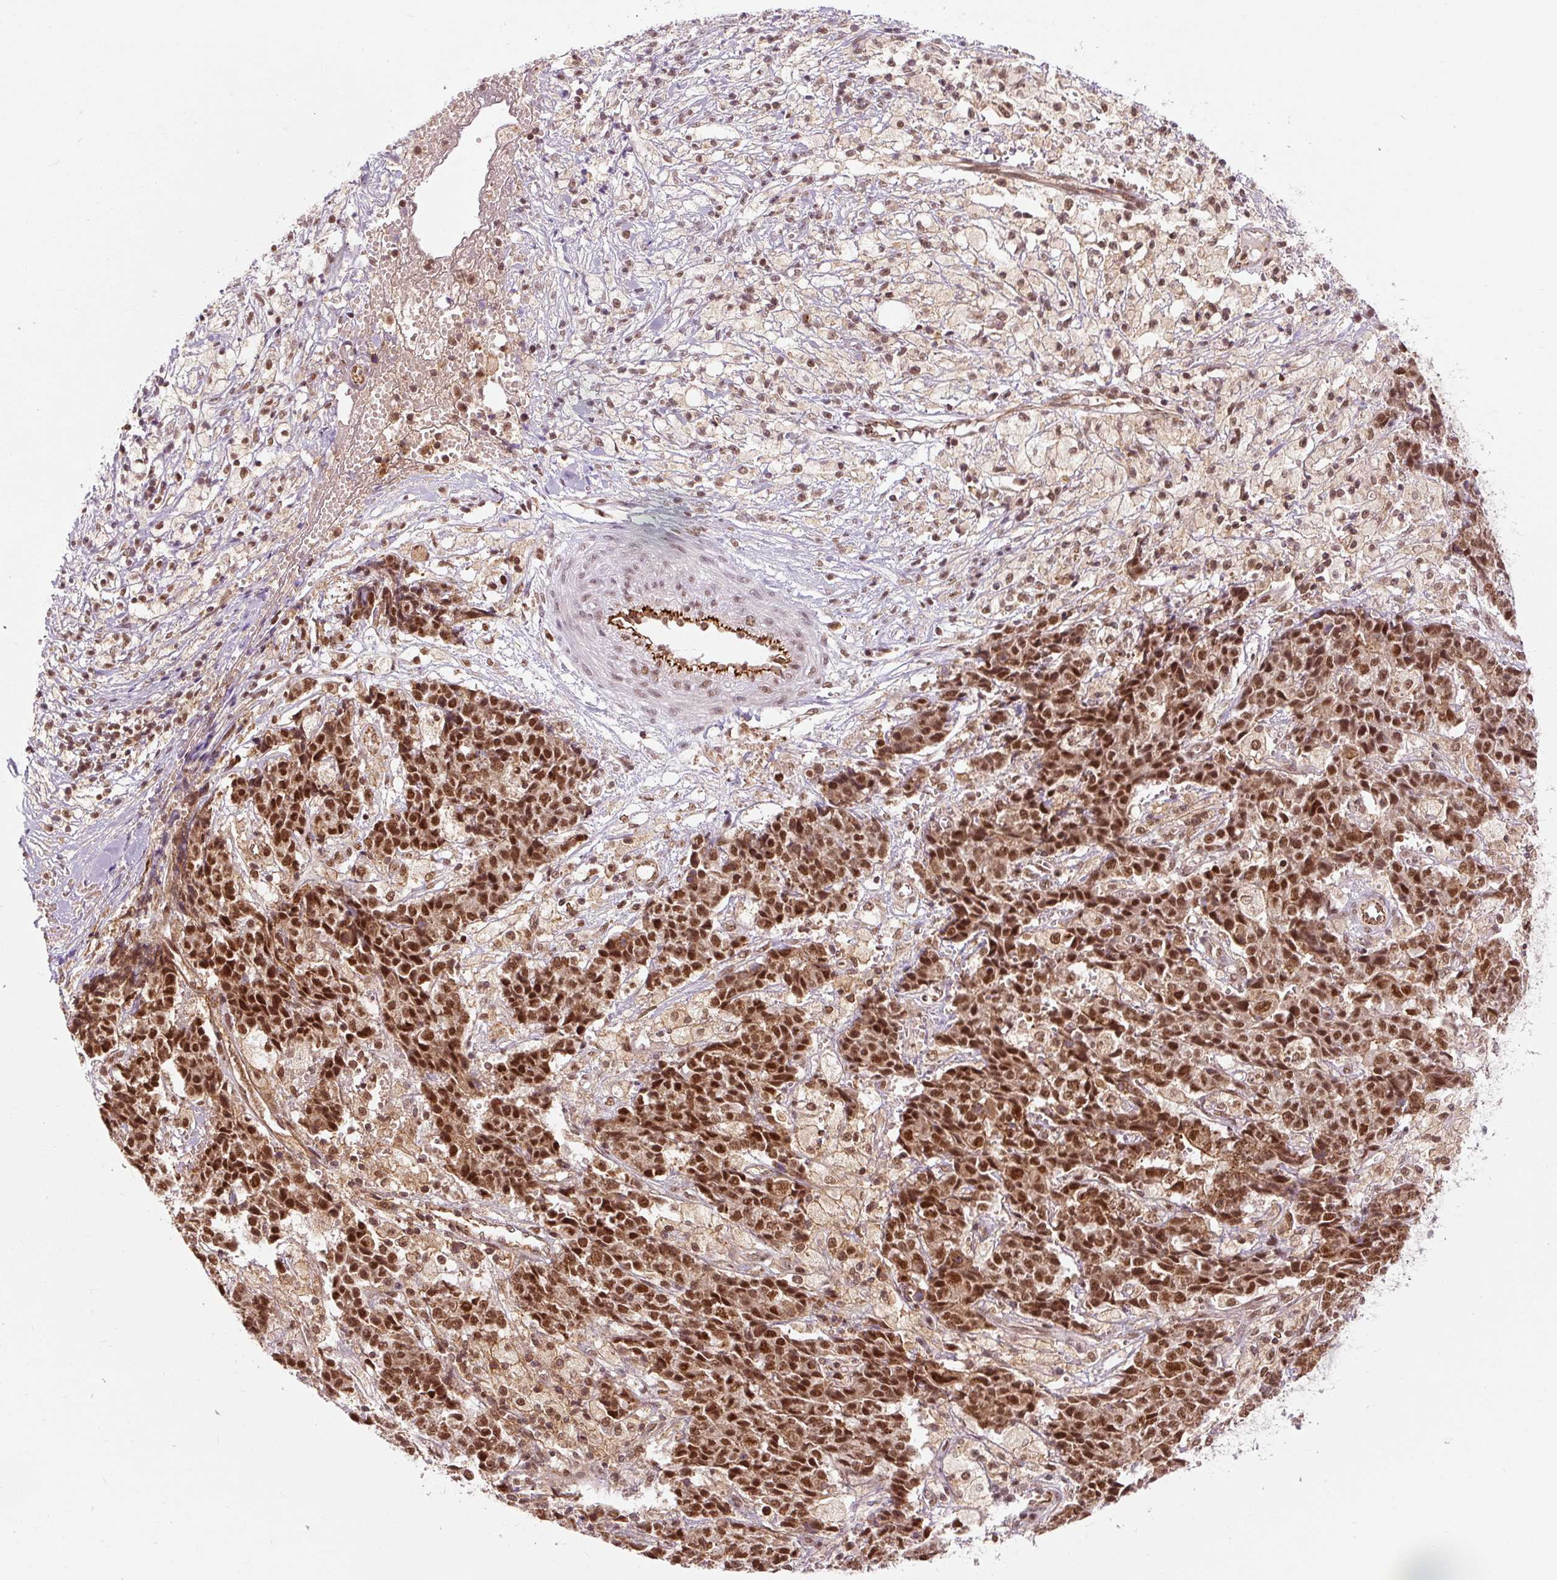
{"staining": {"intensity": "strong", "quantity": ">75%", "location": "nuclear"}, "tissue": "ovarian cancer", "cell_type": "Tumor cells", "image_type": "cancer", "snomed": [{"axis": "morphology", "description": "Carcinoma, endometroid"}, {"axis": "topography", "description": "Ovary"}], "caption": "High-power microscopy captured an immunohistochemistry (IHC) image of ovarian endometroid carcinoma, revealing strong nuclear staining in about >75% of tumor cells.", "gene": "CSTF1", "patient": {"sex": "female", "age": 42}}